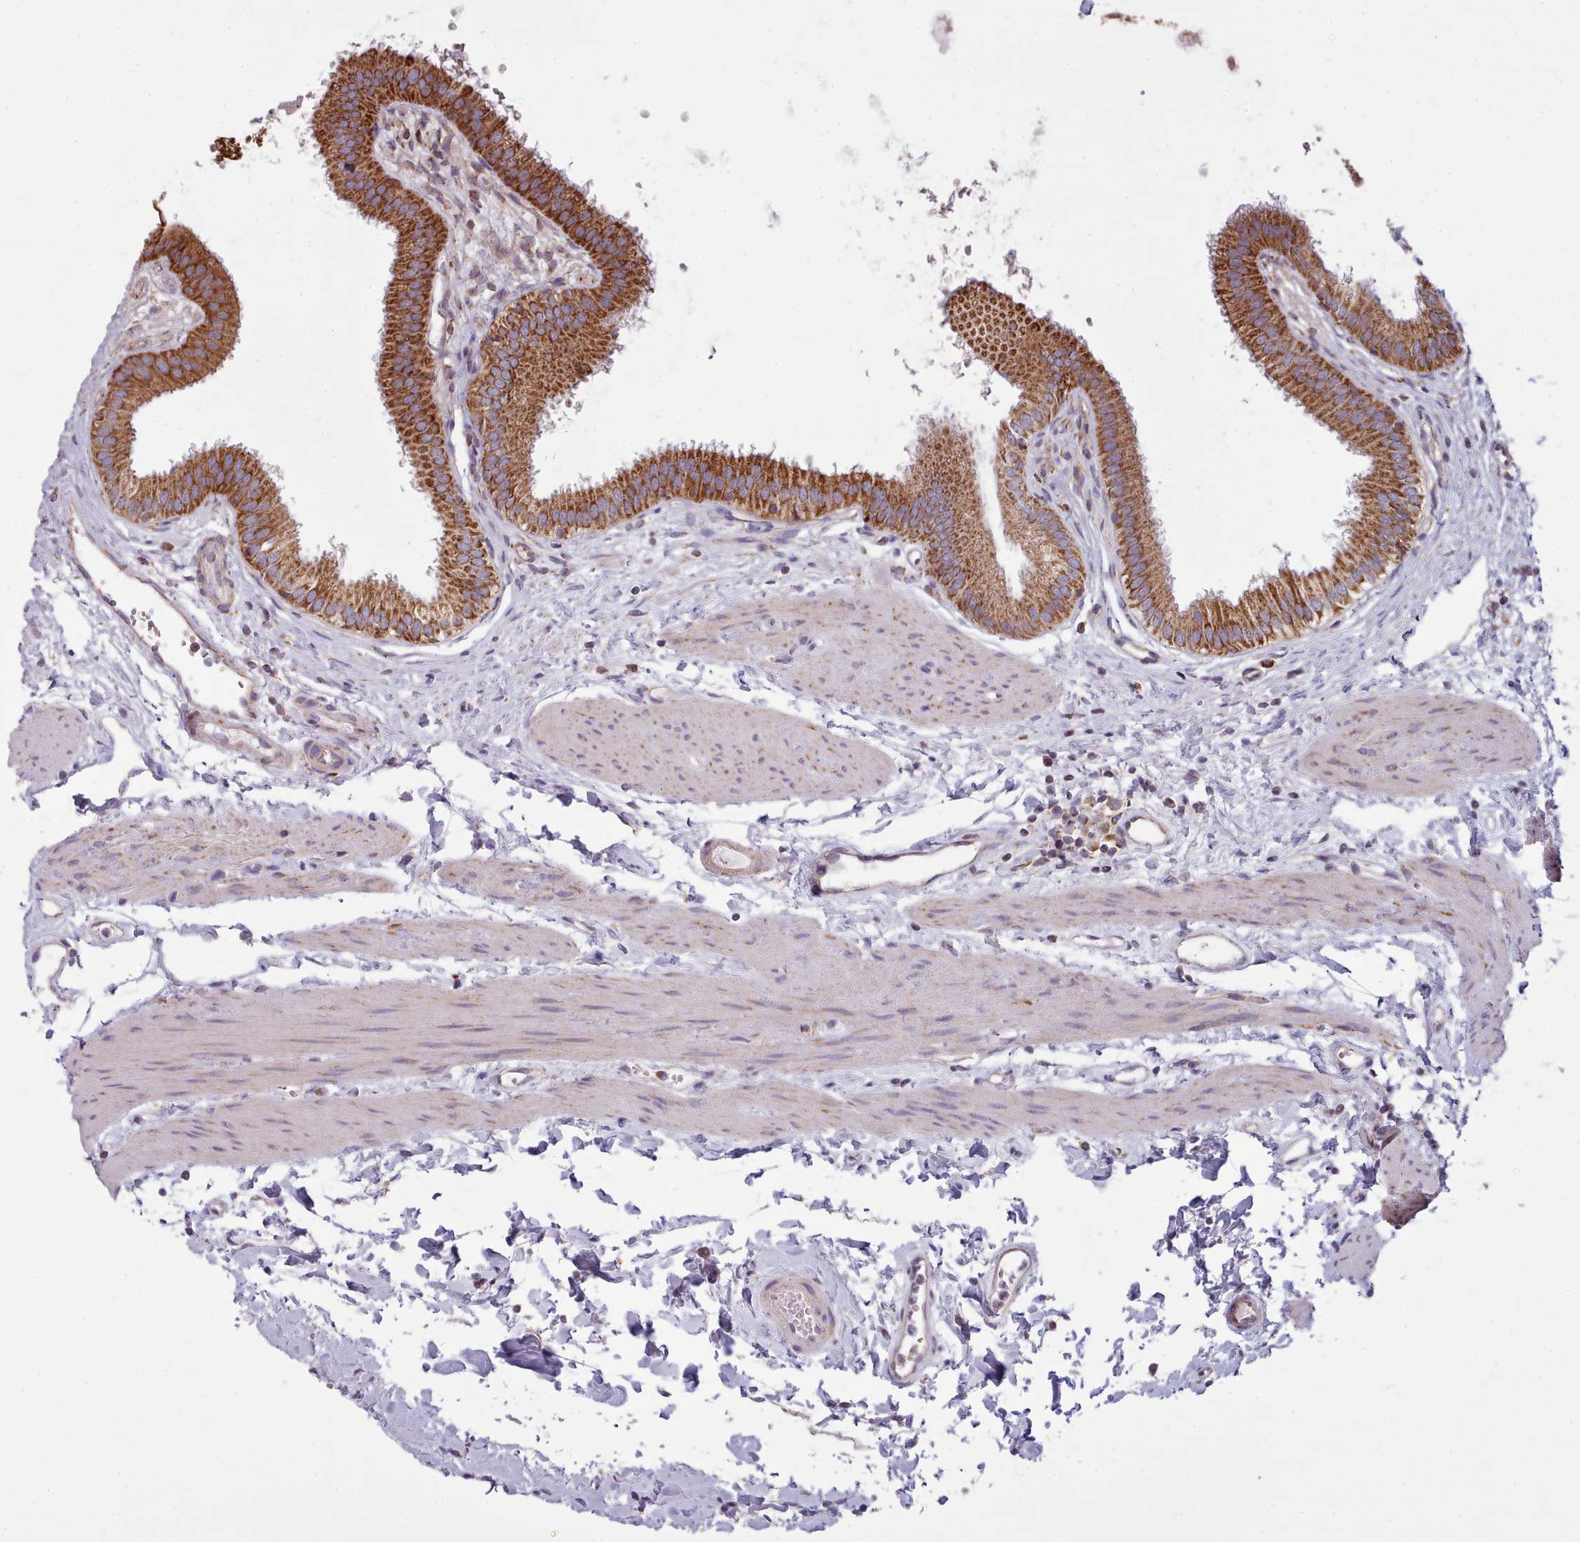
{"staining": {"intensity": "strong", "quantity": ">75%", "location": "cytoplasmic/membranous"}, "tissue": "gallbladder", "cell_type": "Glandular cells", "image_type": "normal", "snomed": [{"axis": "morphology", "description": "Normal tissue, NOS"}, {"axis": "topography", "description": "Gallbladder"}], "caption": "Gallbladder was stained to show a protein in brown. There is high levels of strong cytoplasmic/membranous staining in approximately >75% of glandular cells. The staining was performed using DAB (3,3'-diaminobenzidine) to visualize the protein expression in brown, while the nuclei were stained in blue with hematoxylin (Magnification: 20x).", "gene": "SRP54", "patient": {"sex": "female", "age": 54}}